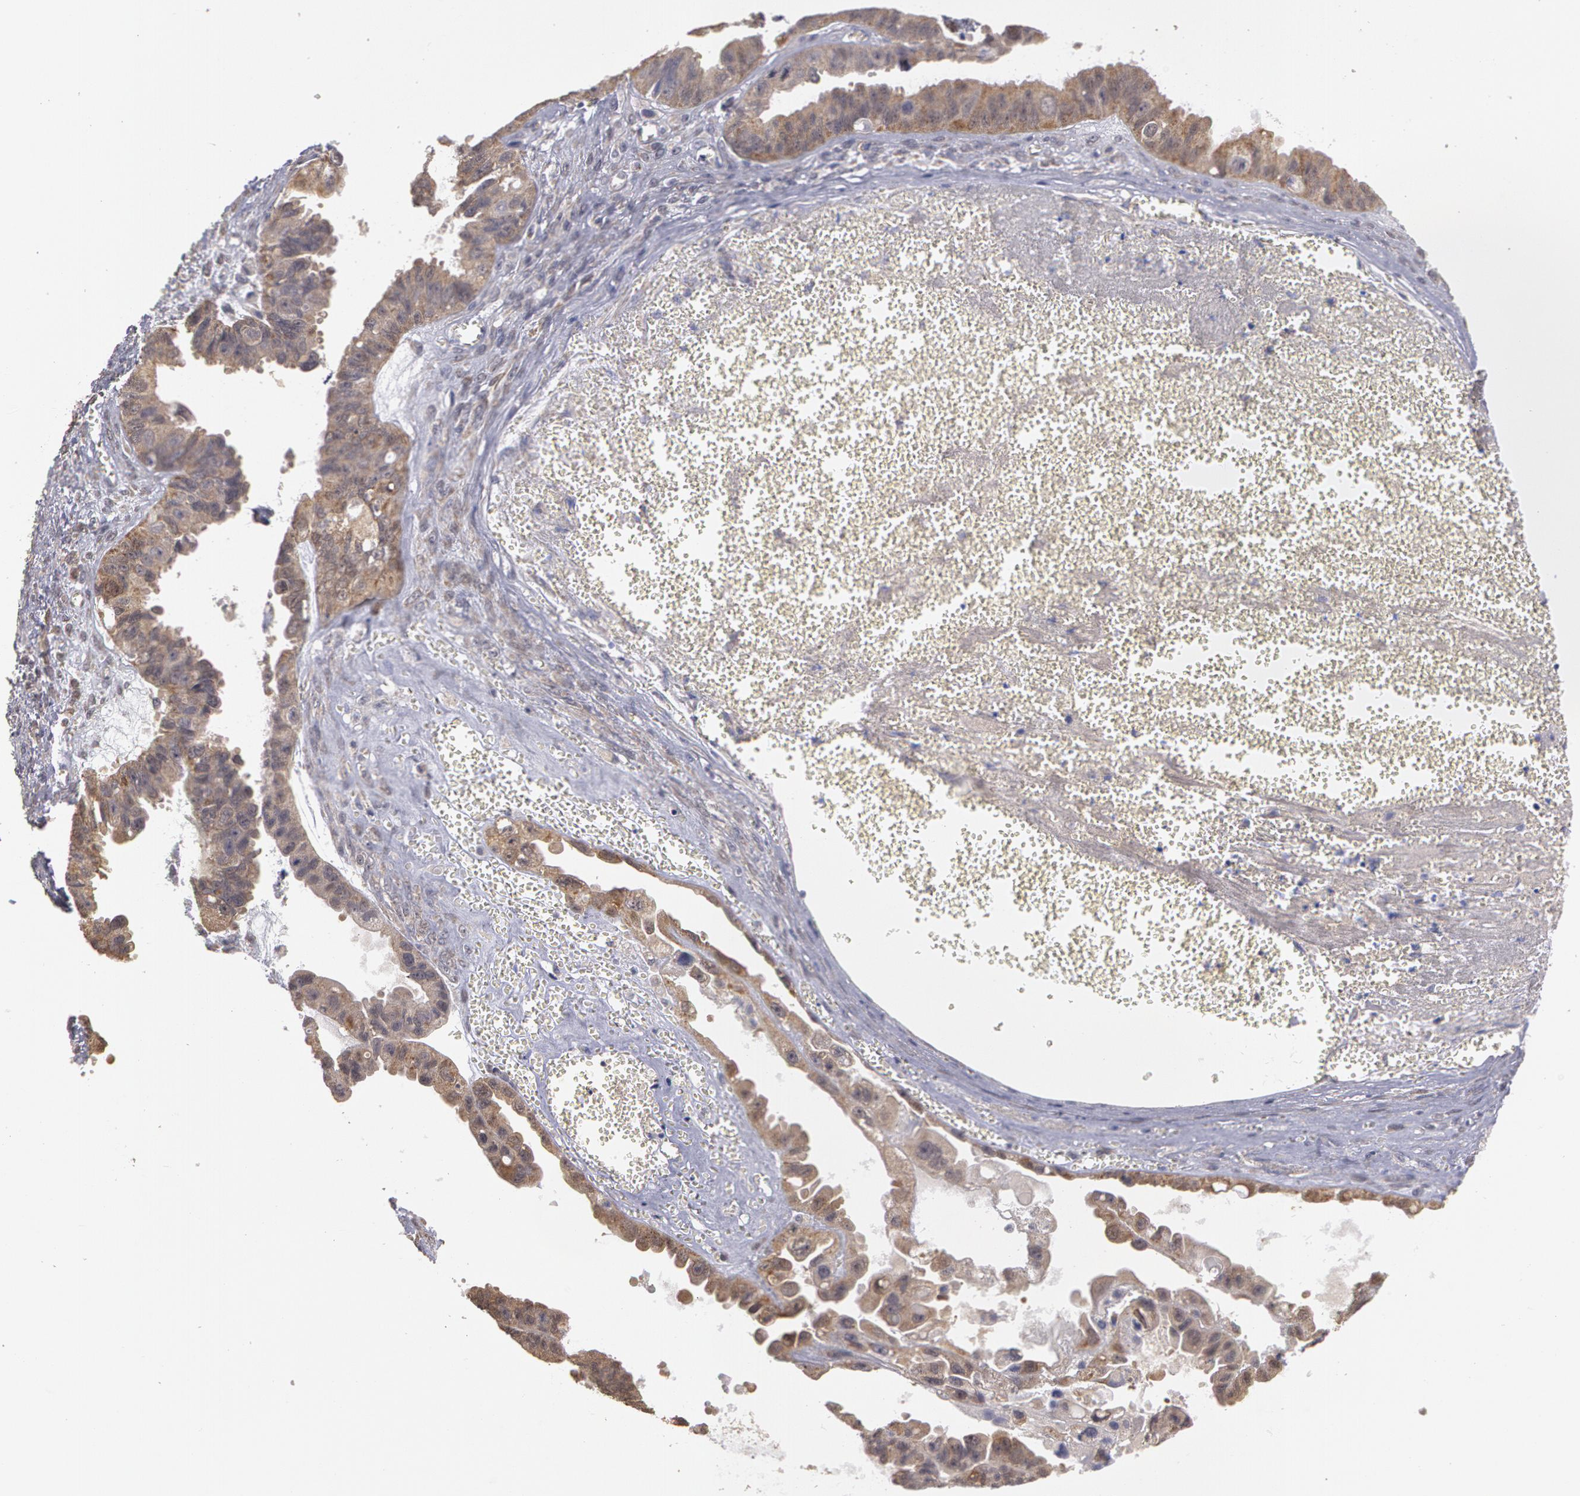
{"staining": {"intensity": "weak", "quantity": ">75%", "location": "cytoplasmic/membranous"}, "tissue": "ovarian cancer", "cell_type": "Tumor cells", "image_type": "cancer", "snomed": [{"axis": "morphology", "description": "Carcinoma, endometroid"}, {"axis": "topography", "description": "Ovary"}], "caption": "A high-resolution photomicrograph shows IHC staining of endometroid carcinoma (ovarian), which displays weak cytoplasmic/membranous staining in about >75% of tumor cells. (brown staining indicates protein expression, while blue staining denotes nuclei).", "gene": "MPST", "patient": {"sex": "female", "age": 85}}